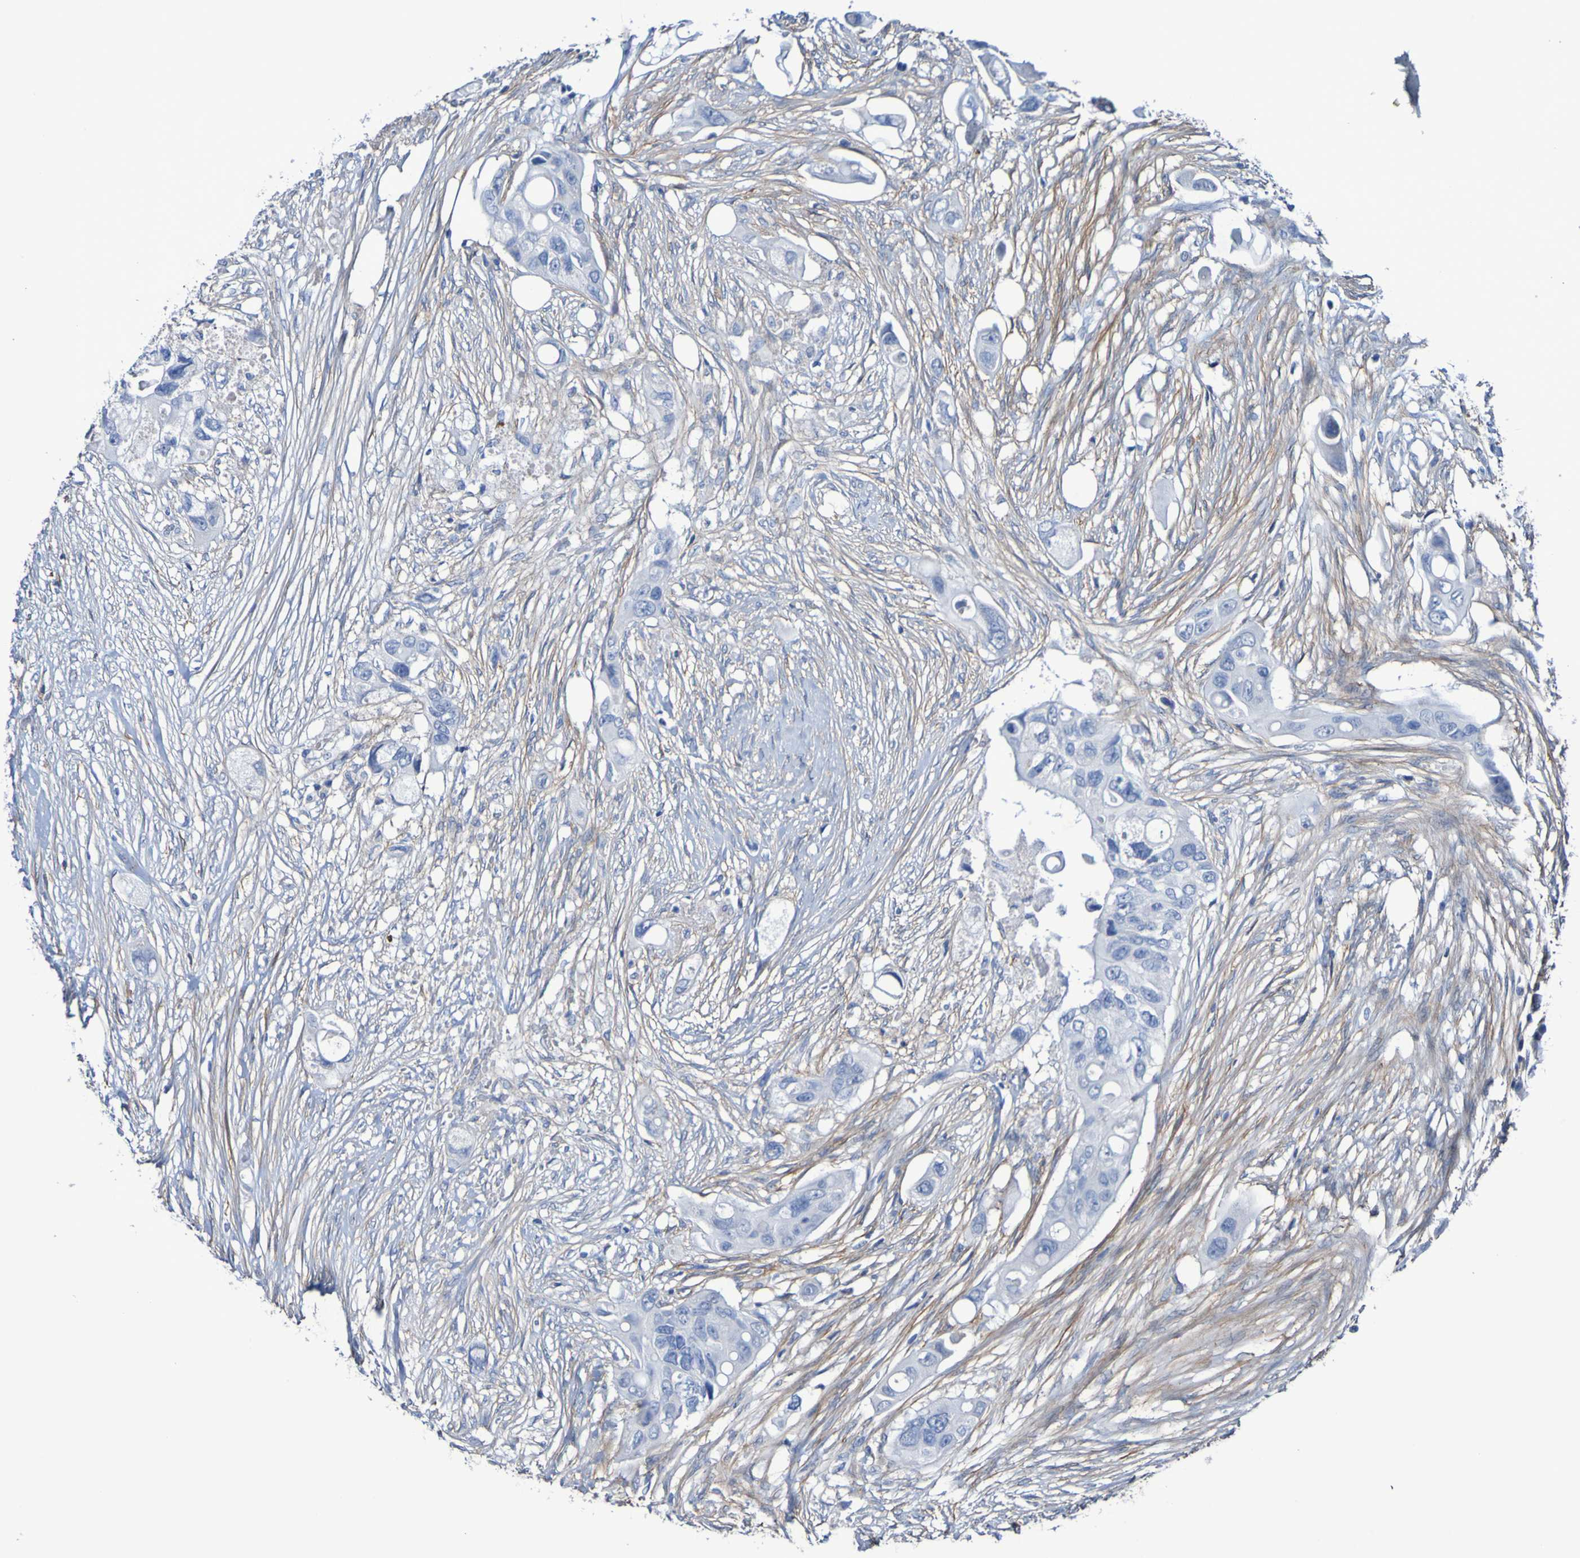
{"staining": {"intensity": "negative", "quantity": "none", "location": "none"}, "tissue": "colorectal cancer", "cell_type": "Tumor cells", "image_type": "cancer", "snomed": [{"axis": "morphology", "description": "Adenocarcinoma, NOS"}, {"axis": "topography", "description": "Colon"}], "caption": "Immunohistochemistry (IHC) photomicrograph of neoplastic tissue: human colorectal cancer stained with DAB exhibits no significant protein staining in tumor cells. Brightfield microscopy of IHC stained with DAB (brown) and hematoxylin (blue), captured at high magnification.", "gene": "SGCB", "patient": {"sex": "female", "age": 57}}